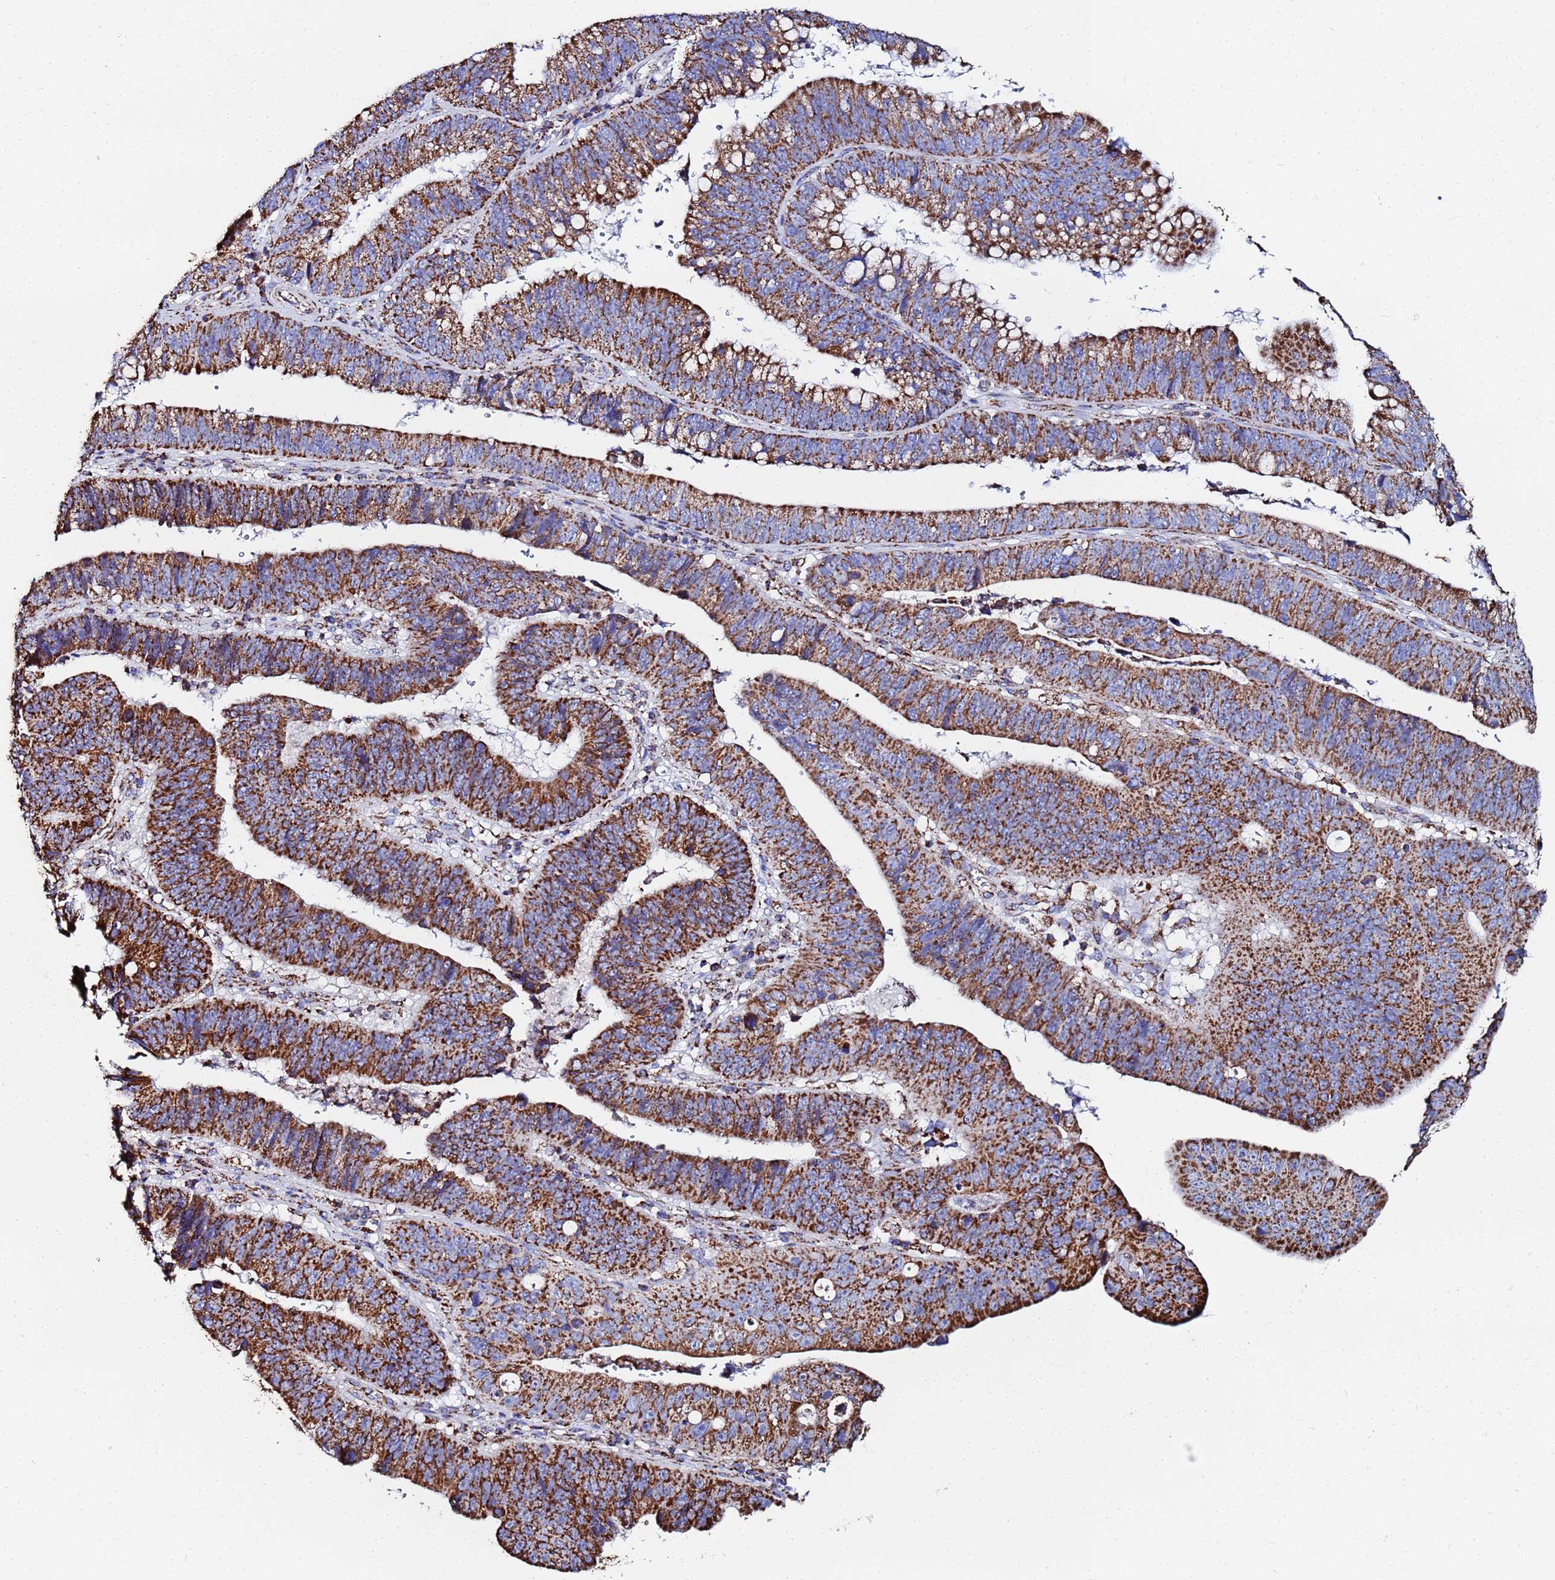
{"staining": {"intensity": "strong", "quantity": ">75%", "location": "cytoplasmic/membranous"}, "tissue": "stomach cancer", "cell_type": "Tumor cells", "image_type": "cancer", "snomed": [{"axis": "morphology", "description": "Adenocarcinoma, NOS"}, {"axis": "topography", "description": "Stomach"}], "caption": "Immunohistochemical staining of adenocarcinoma (stomach) displays strong cytoplasmic/membranous protein positivity in approximately >75% of tumor cells.", "gene": "GLUD1", "patient": {"sex": "male", "age": 59}}